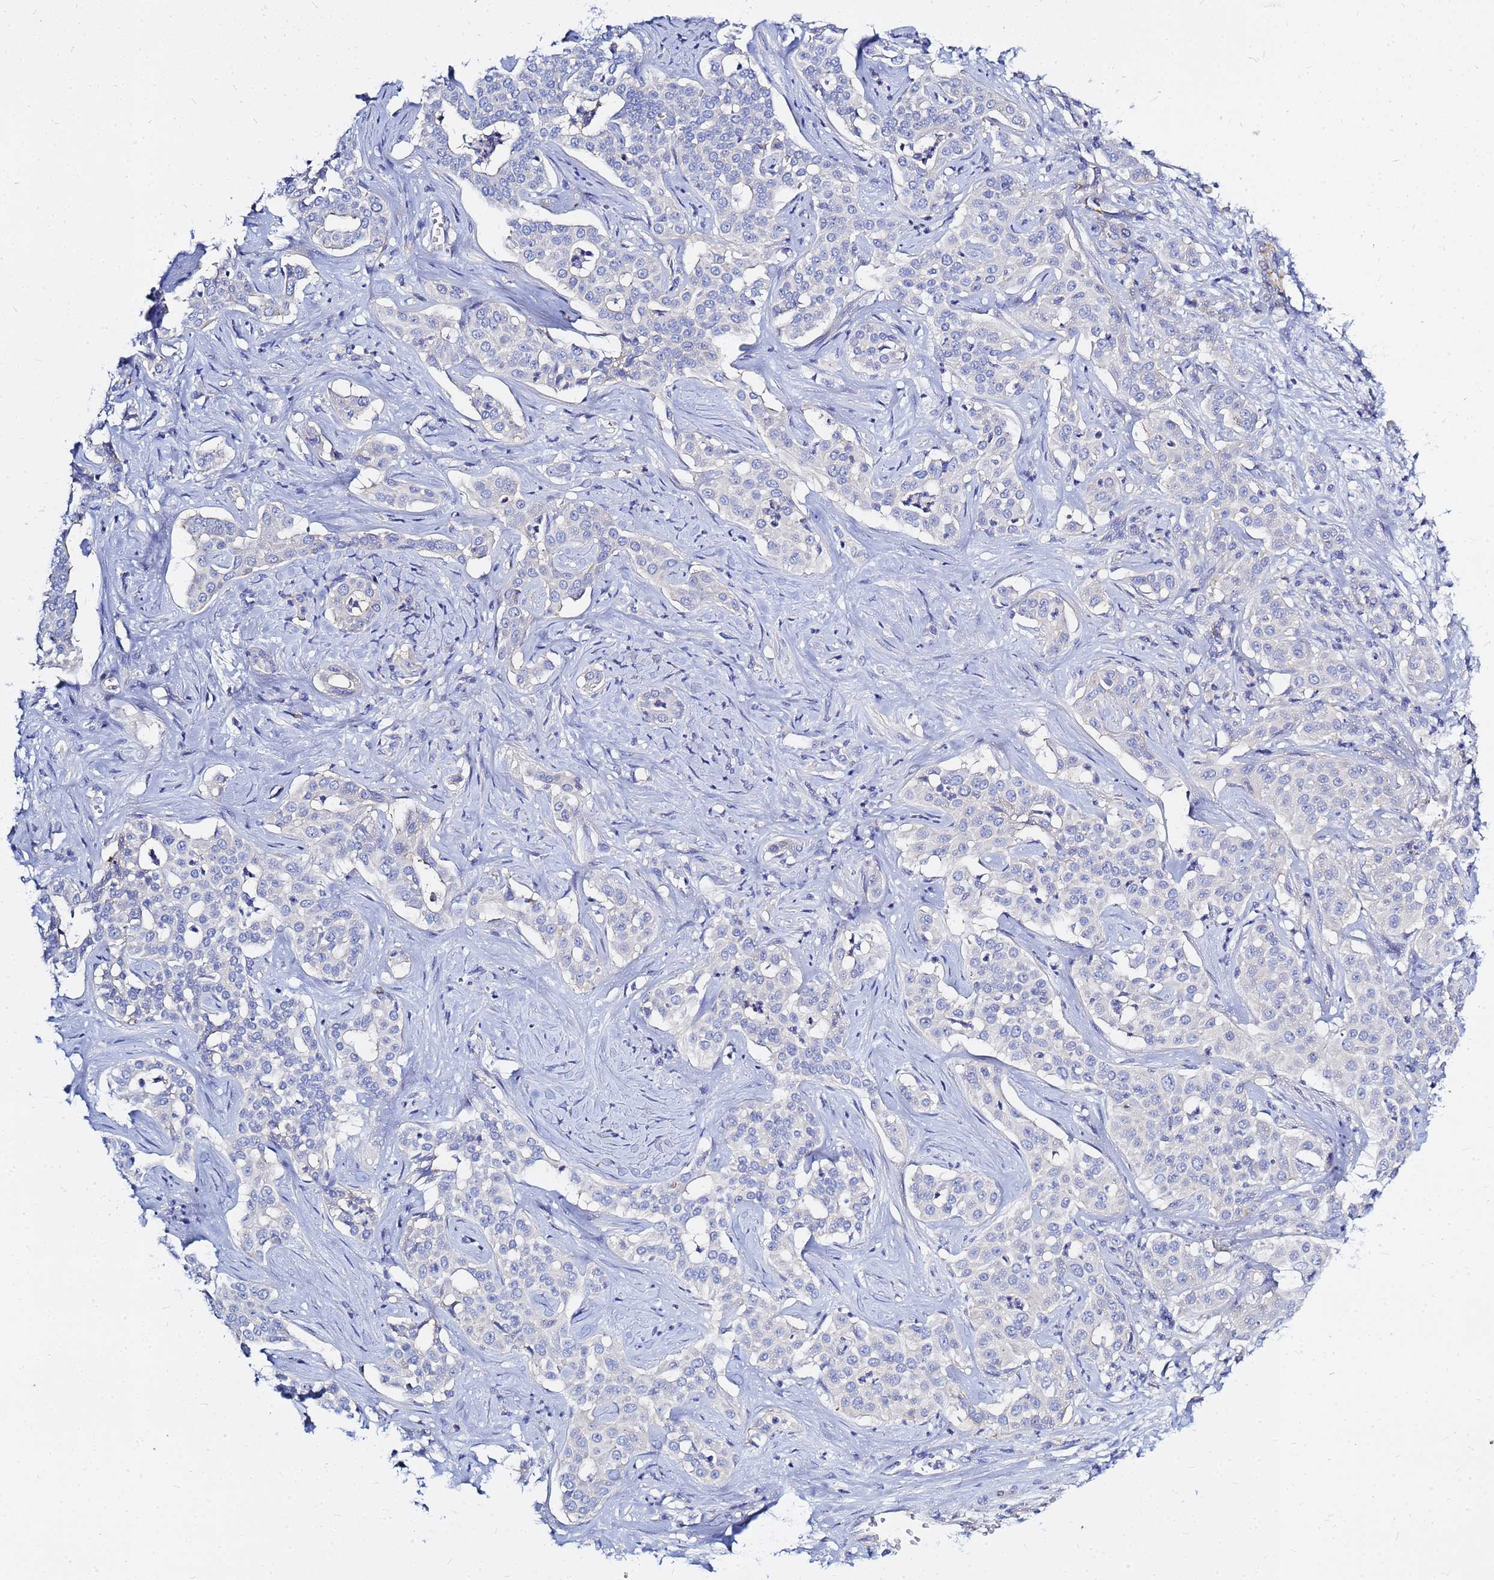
{"staining": {"intensity": "negative", "quantity": "none", "location": "none"}, "tissue": "liver cancer", "cell_type": "Tumor cells", "image_type": "cancer", "snomed": [{"axis": "morphology", "description": "Cholangiocarcinoma"}, {"axis": "topography", "description": "Liver"}], "caption": "Immunohistochemistry (IHC) of liver cholangiocarcinoma demonstrates no positivity in tumor cells.", "gene": "ZNF552", "patient": {"sex": "male", "age": 67}}